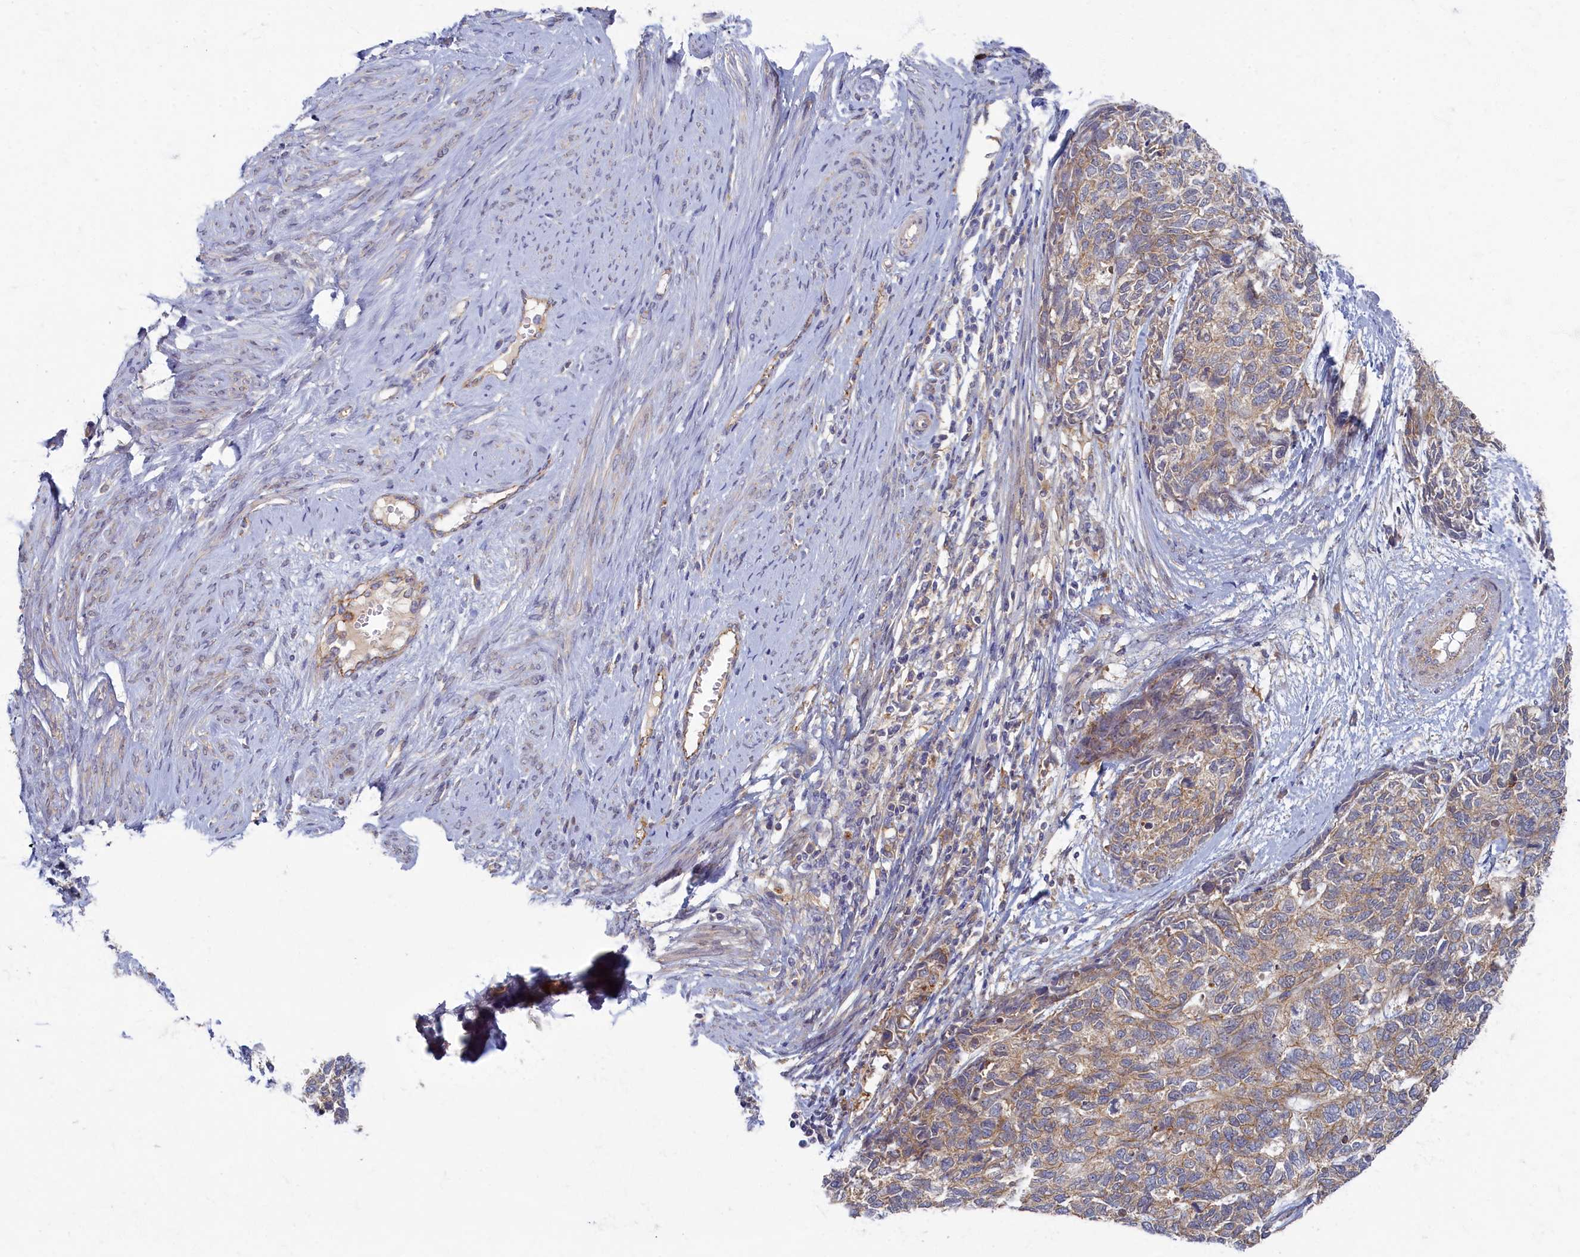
{"staining": {"intensity": "weak", "quantity": "25%-75%", "location": "cytoplasmic/membranous"}, "tissue": "cervical cancer", "cell_type": "Tumor cells", "image_type": "cancer", "snomed": [{"axis": "morphology", "description": "Squamous cell carcinoma, NOS"}, {"axis": "topography", "description": "Cervix"}], "caption": "The histopathology image shows staining of cervical cancer (squamous cell carcinoma), revealing weak cytoplasmic/membranous protein expression (brown color) within tumor cells.", "gene": "PSMG2", "patient": {"sex": "female", "age": 63}}